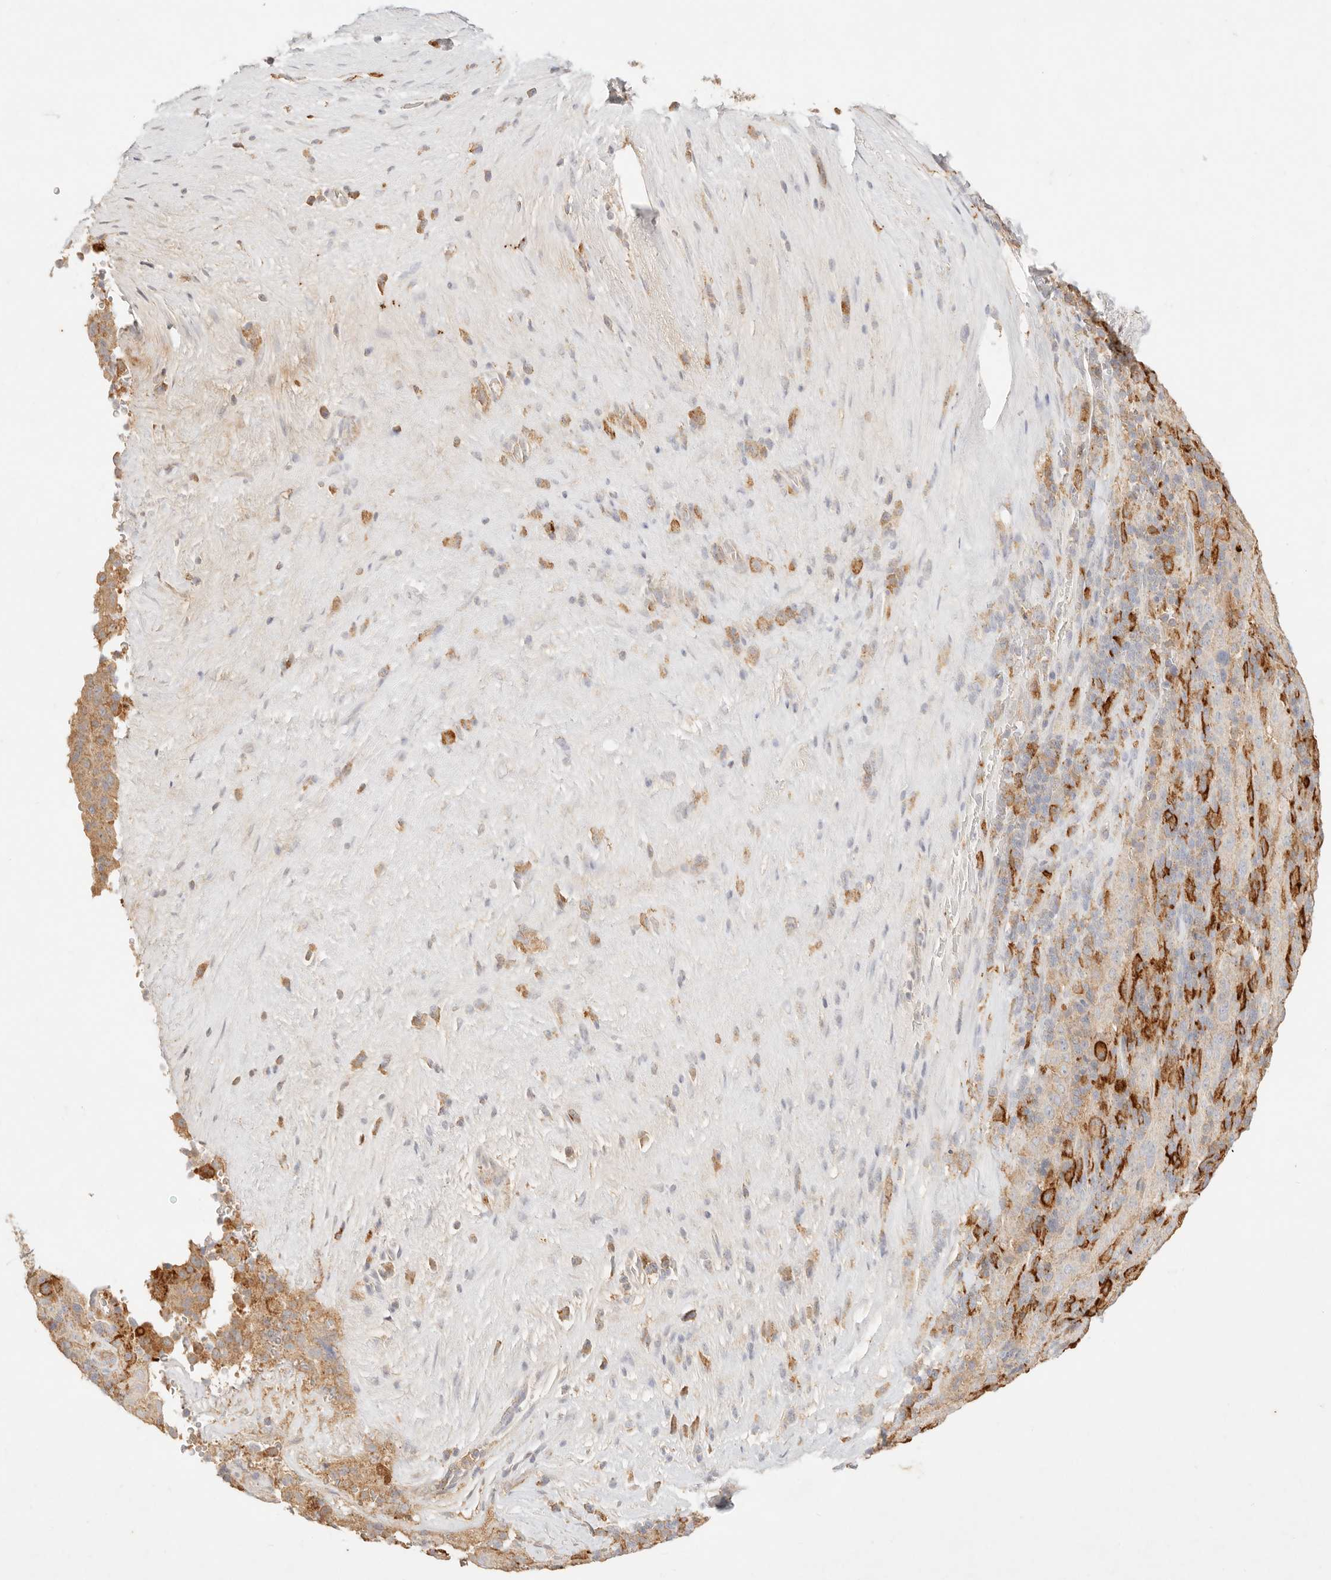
{"staining": {"intensity": "weak", "quantity": "25%-75%", "location": "cytoplasmic/membranous"}, "tissue": "pancreatic cancer", "cell_type": "Tumor cells", "image_type": "cancer", "snomed": [{"axis": "morphology", "description": "Adenocarcinoma, NOS"}, {"axis": "topography", "description": "Pancreas"}], "caption": "This image demonstrates pancreatic cancer stained with IHC to label a protein in brown. The cytoplasmic/membranous of tumor cells show weak positivity for the protein. Nuclei are counter-stained blue.", "gene": "HK2", "patient": {"sex": "male", "age": 63}}